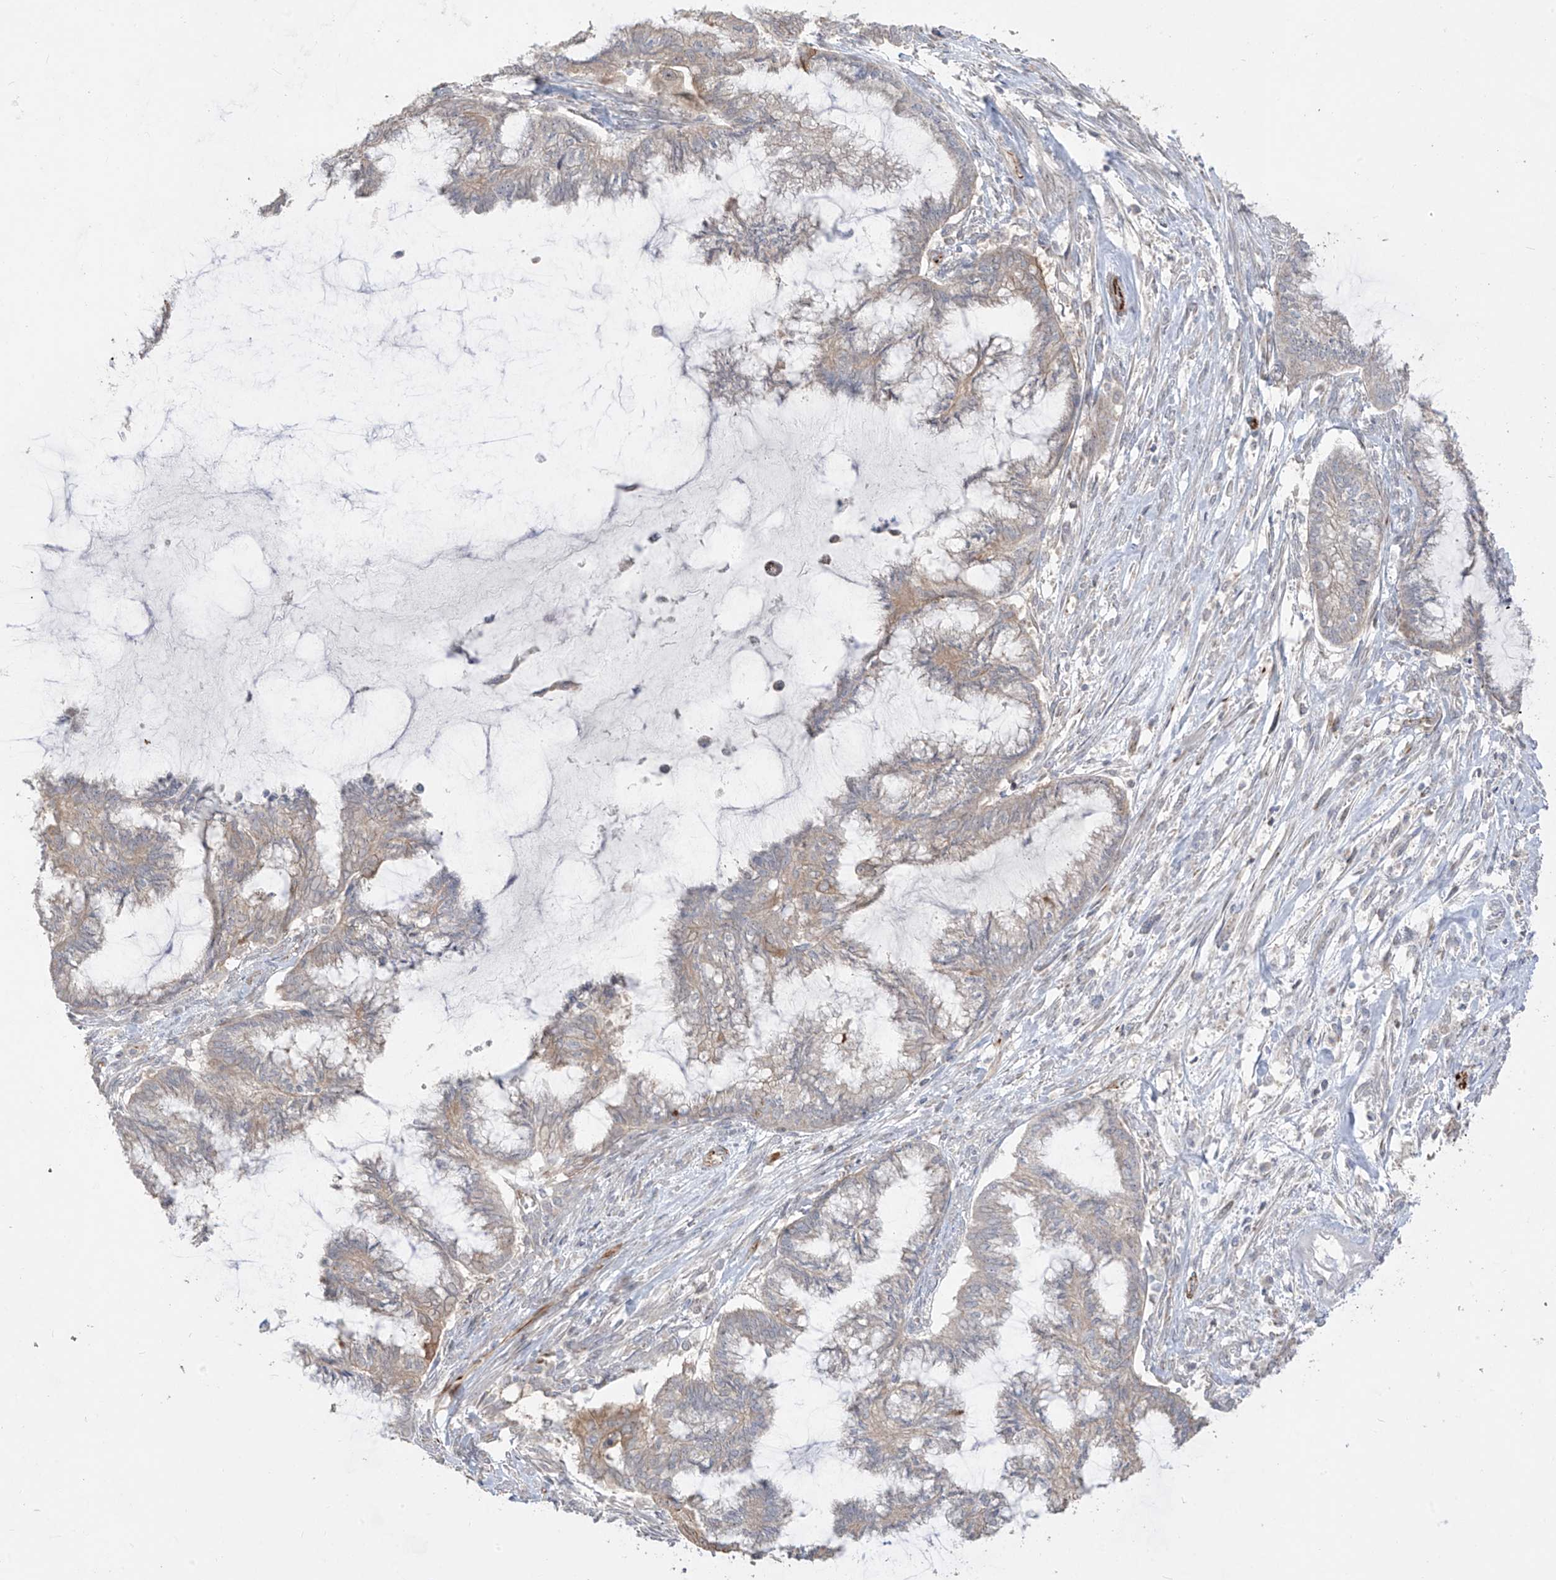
{"staining": {"intensity": "weak", "quantity": "25%-75%", "location": "cytoplasmic/membranous"}, "tissue": "endometrial cancer", "cell_type": "Tumor cells", "image_type": "cancer", "snomed": [{"axis": "morphology", "description": "Adenocarcinoma, NOS"}, {"axis": "topography", "description": "Endometrium"}], "caption": "Weak cytoplasmic/membranous expression is appreciated in about 25%-75% of tumor cells in endometrial cancer (adenocarcinoma).", "gene": "DCDC2", "patient": {"sex": "female", "age": 86}}